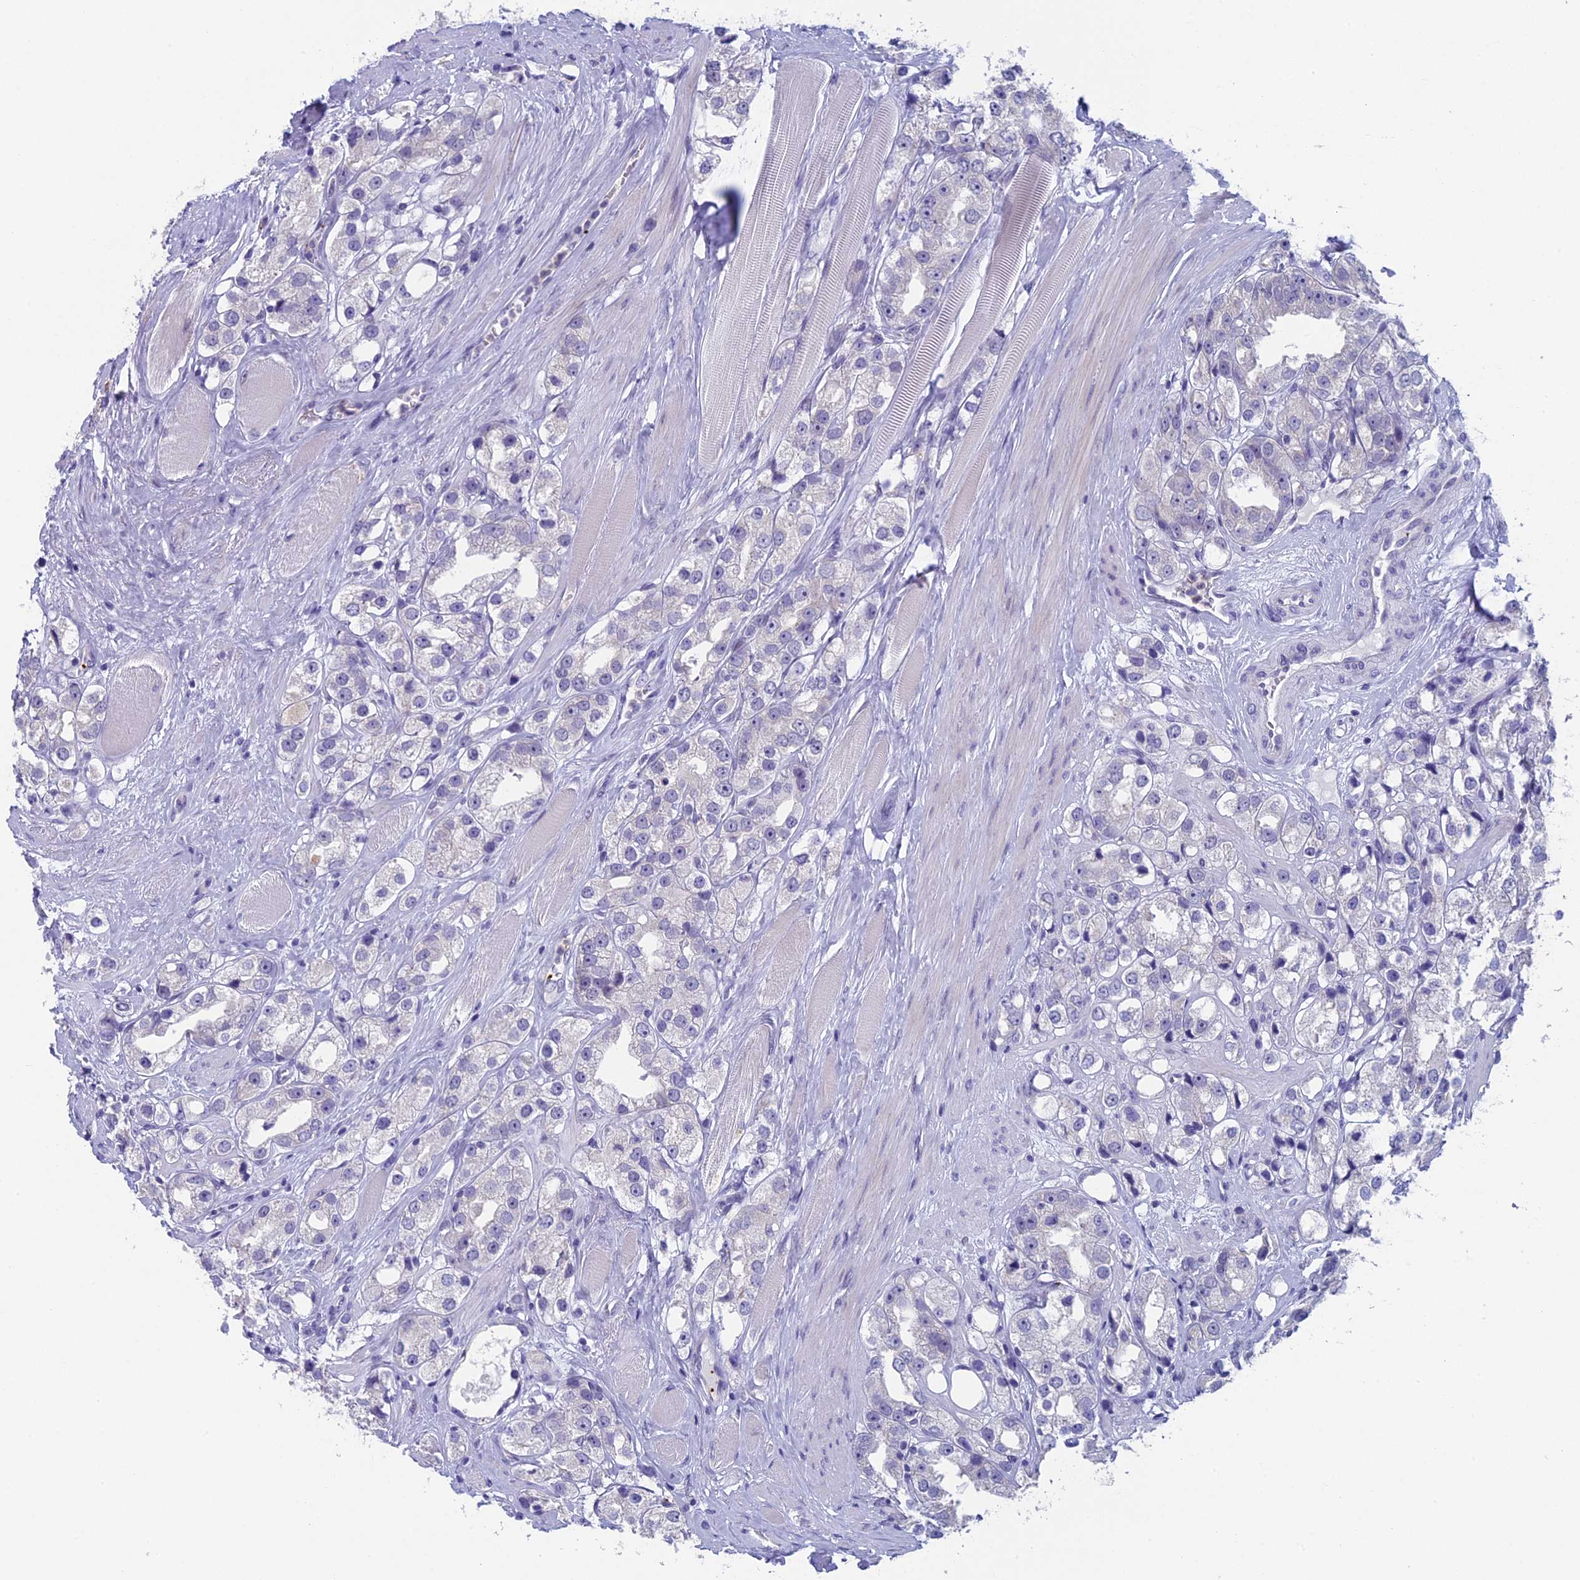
{"staining": {"intensity": "negative", "quantity": "none", "location": "none"}, "tissue": "prostate cancer", "cell_type": "Tumor cells", "image_type": "cancer", "snomed": [{"axis": "morphology", "description": "Adenocarcinoma, NOS"}, {"axis": "topography", "description": "Prostate"}], "caption": "High magnification brightfield microscopy of prostate cancer stained with DAB (brown) and counterstained with hematoxylin (blue): tumor cells show no significant expression. (Brightfield microscopy of DAB (3,3'-diaminobenzidine) immunohistochemistry (IHC) at high magnification).", "gene": "AIFM2", "patient": {"sex": "male", "age": 79}}